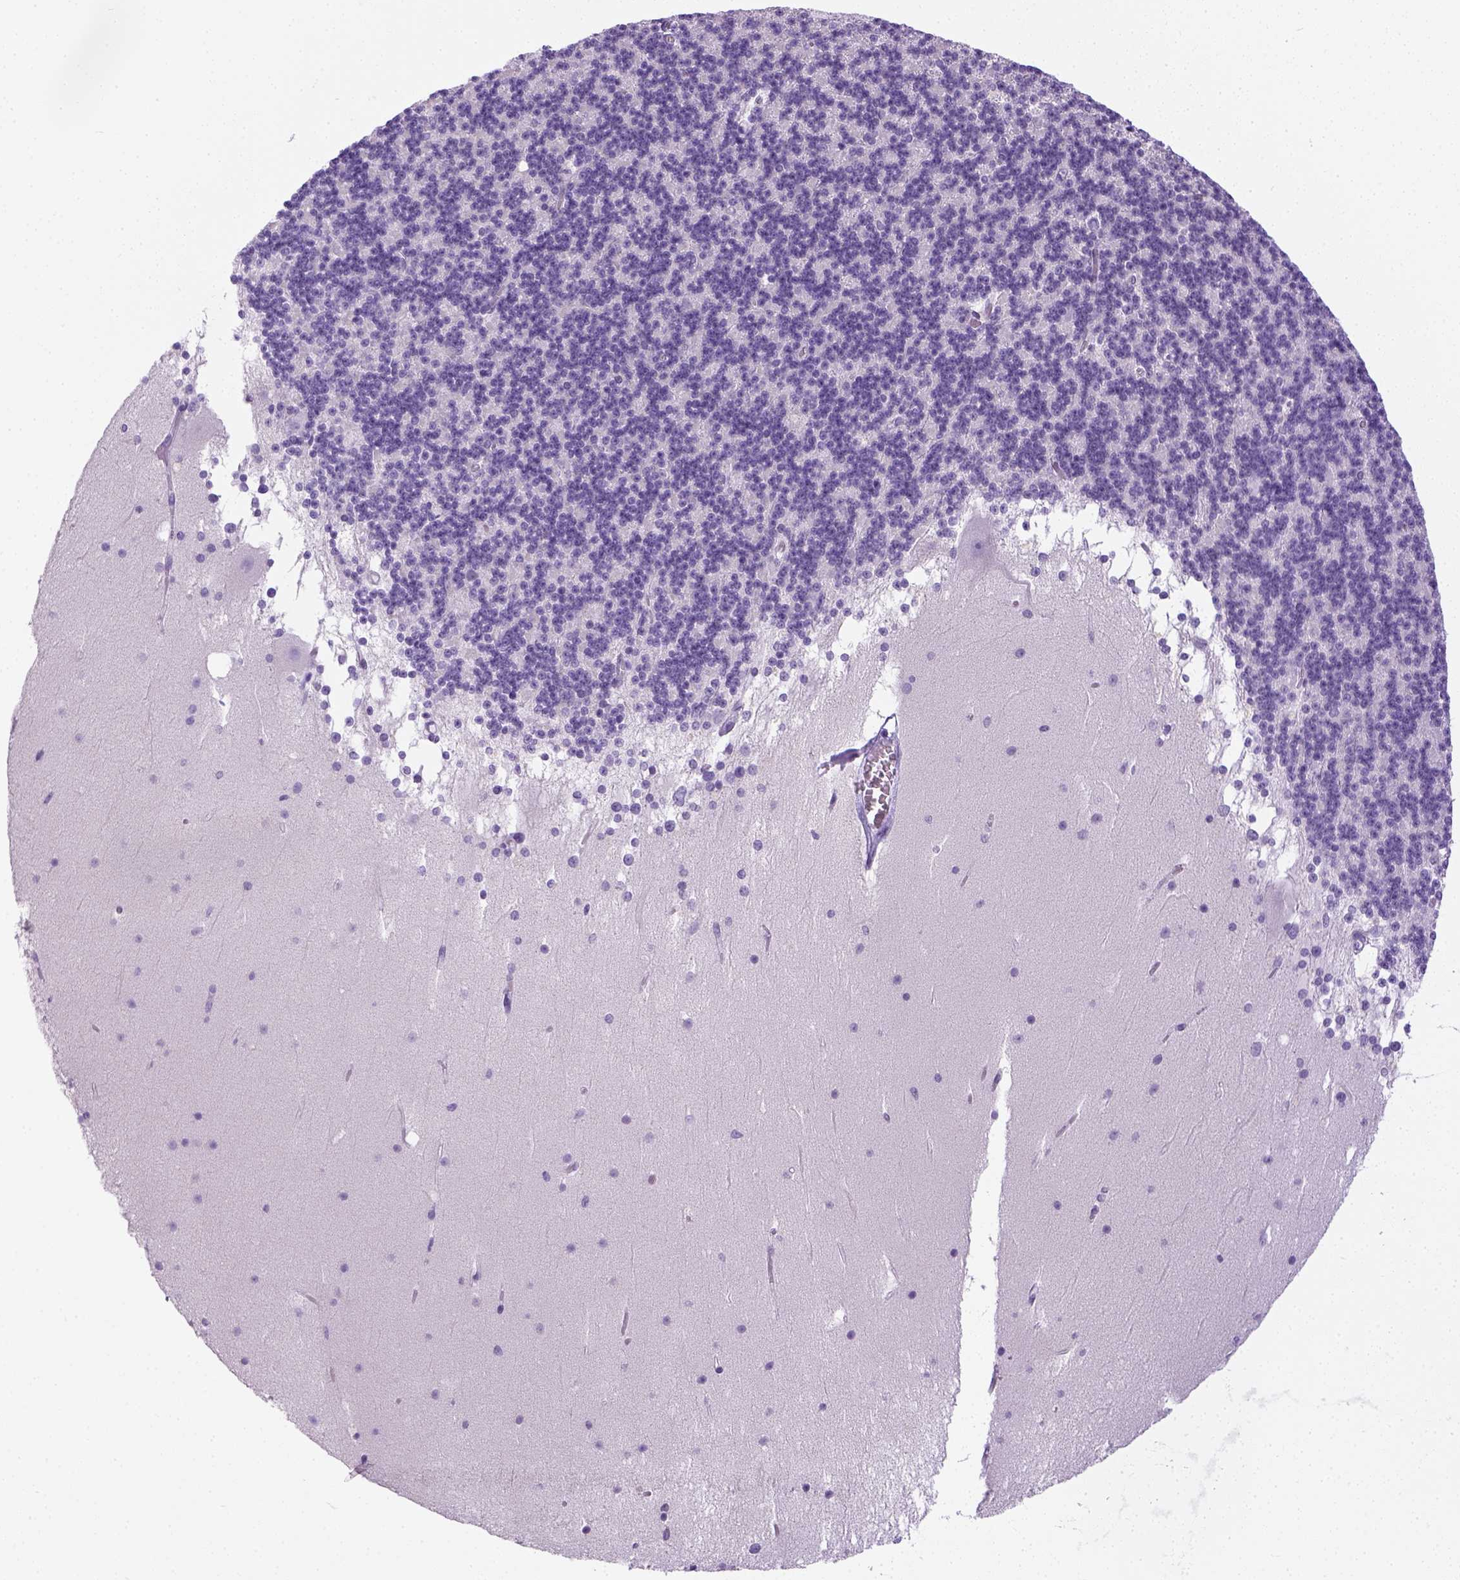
{"staining": {"intensity": "negative", "quantity": "none", "location": "none"}, "tissue": "cerebellum", "cell_type": "Cells in granular layer", "image_type": "normal", "snomed": [{"axis": "morphology", "description": "Normal tissue, NOS"}, {"axis": "topography", "description": "Cerebellum"}], "caption": "Cells in granular layer show no significant expression in normal cerebellum. (DAB (3,3'-diaminobenzidine) immunohistochemistry, high magnification).", "gene": "LGSN", "patient": {"sex": "female", "age": 19}}